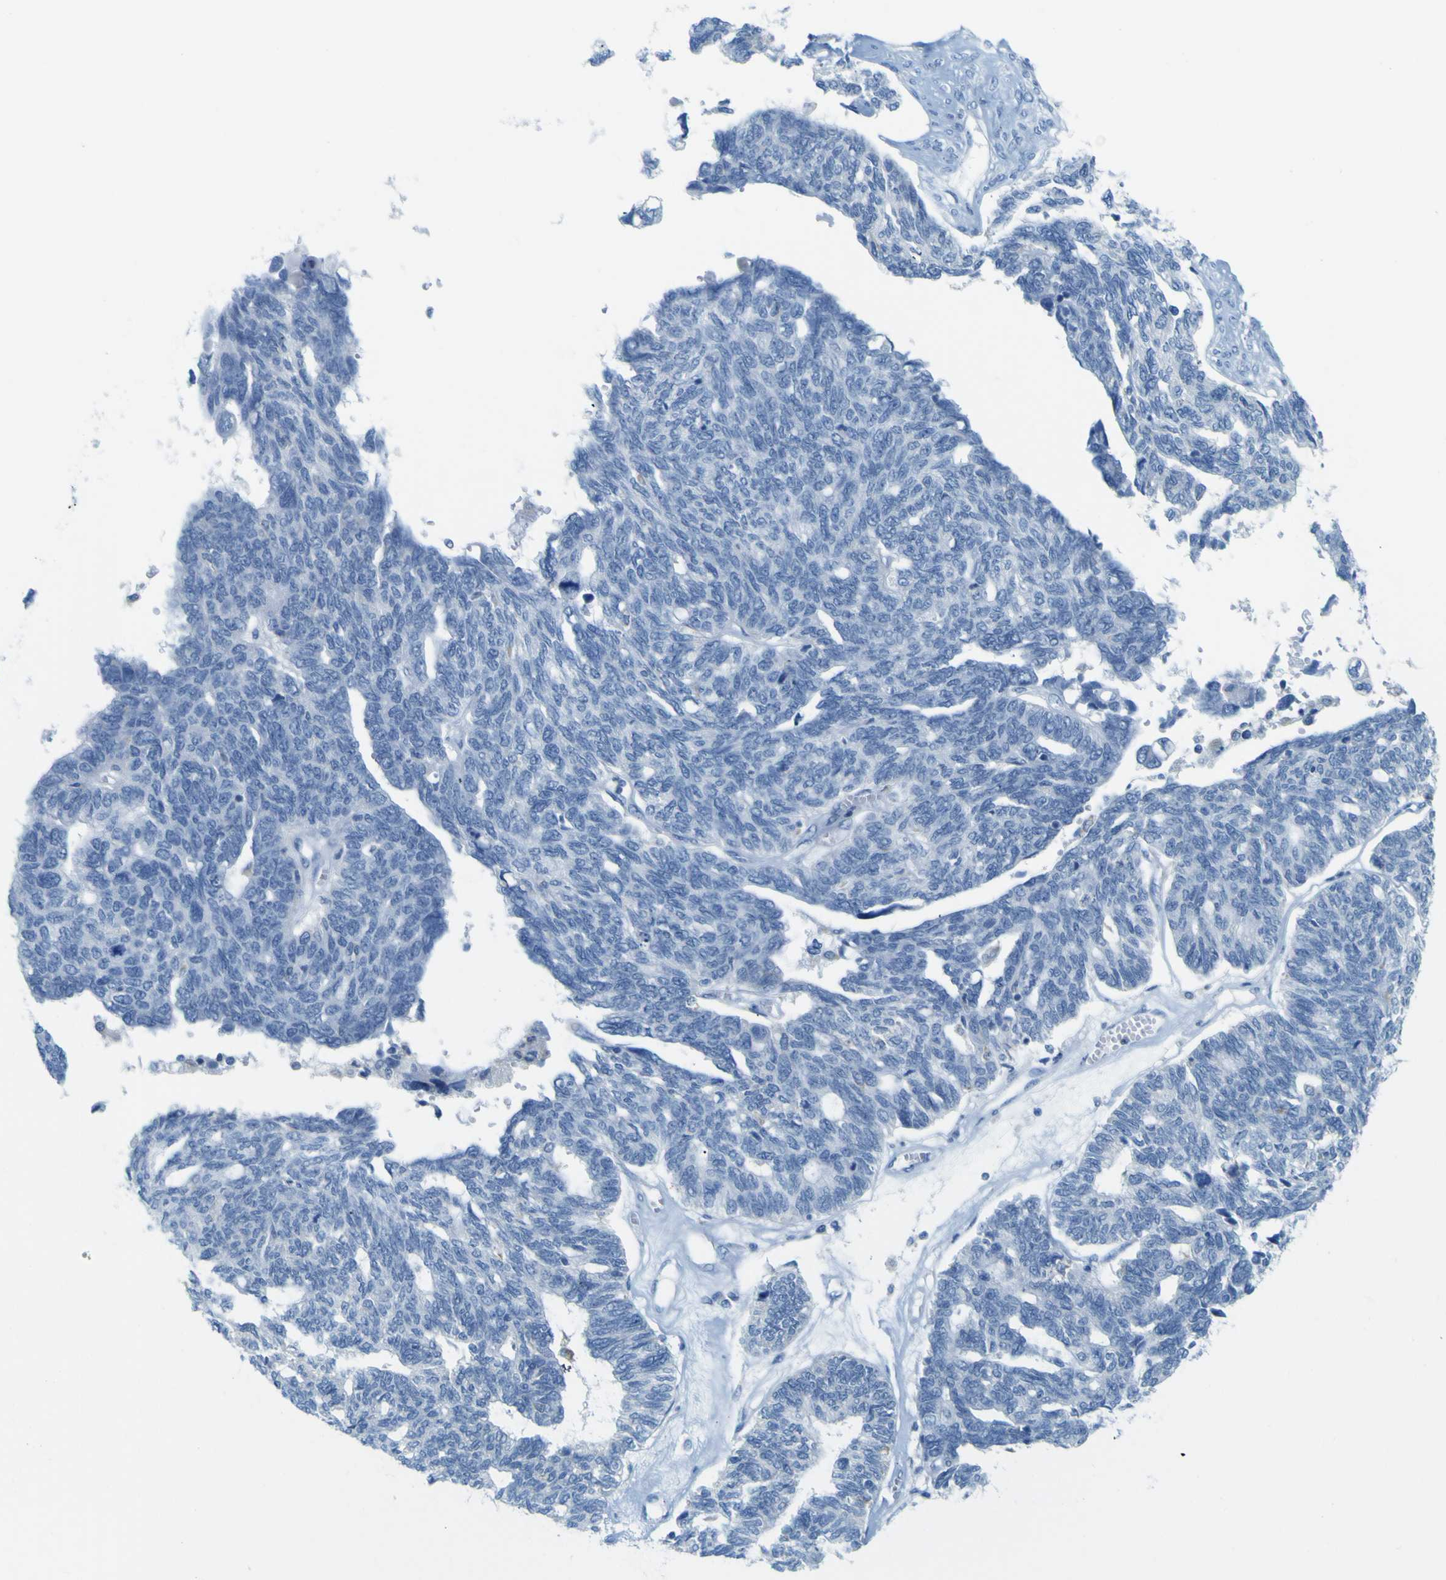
{"staining": {"intensity": "negative", "quantity": "none", "location": "none"}, "tissue": "ovarian cancer", "cell_type": "Tumor cells", "image_type": "cancer", "snomed": [{"axis": "morphology", "description": "Cystadenocarcinoma, serous, NOS"}, {"axis": "topography", "description": "Ovary"}], "caption": "This is an immunohistochemistry (IHC) image of serous cystadenocarcinoma (ovarian). There is no positivity in tumor cells.", "gene": "ACSL1", "patient": {"sex": "female", "age": 79}}